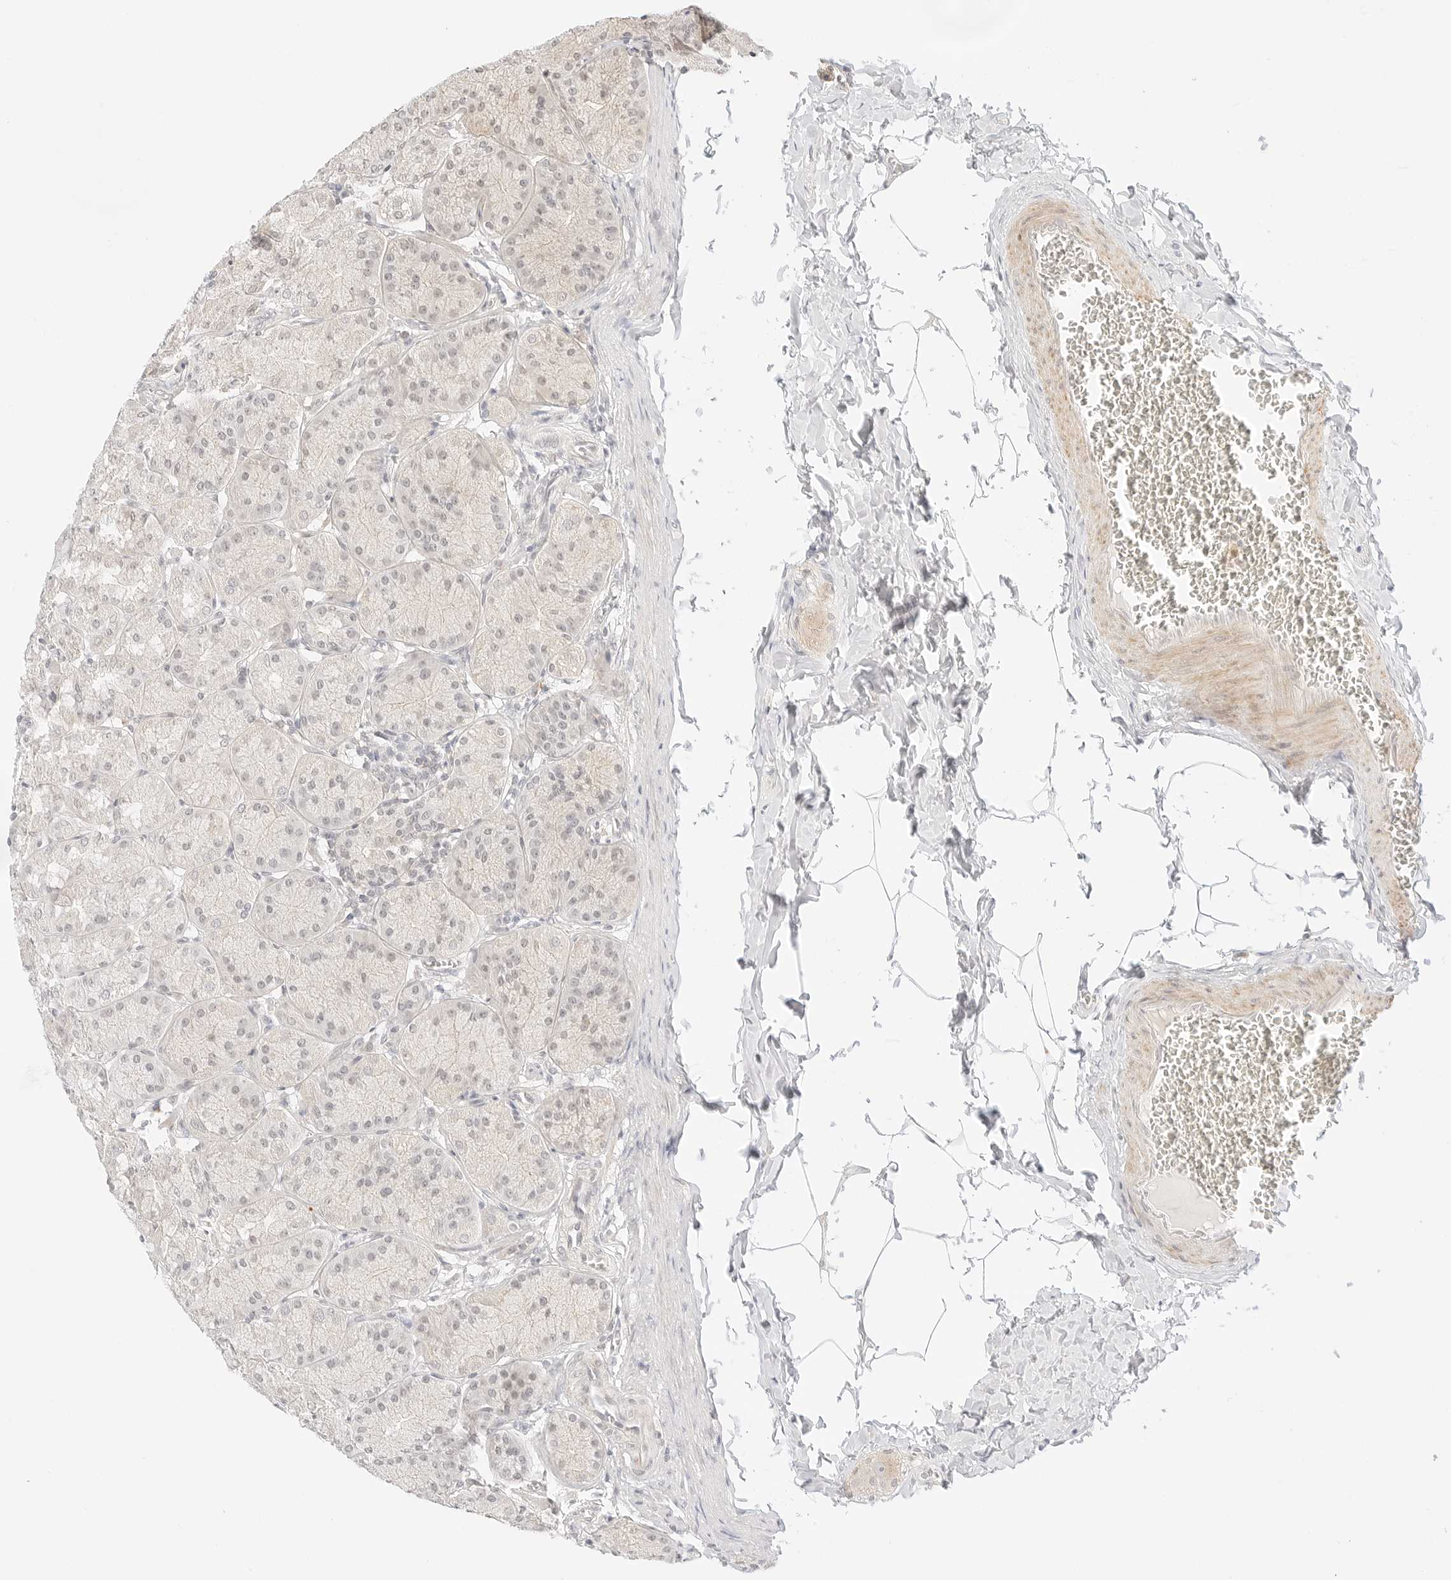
{"staining": {"intensity": "weak", "quantity": "25%-75%", "location": "cytoplasmic/membranous,nuclear"}, "tissue": "stomach", "cell_type": "Glandular cells", "image_type": "normal", "snomed": [{"axis": "morphology", "description": "Normal tissue, NOS"}, {"axis": "topography", "description": "Stomach"}], "caption": "Stomach stained with immunohistochemistry (IHC) exhibits weak cytoplasmic/membranous,nuclear positivity in about 25%-75% of glandular cells.", "gene": "GNAS", "patient": {"sex": "male", "age": 42}}